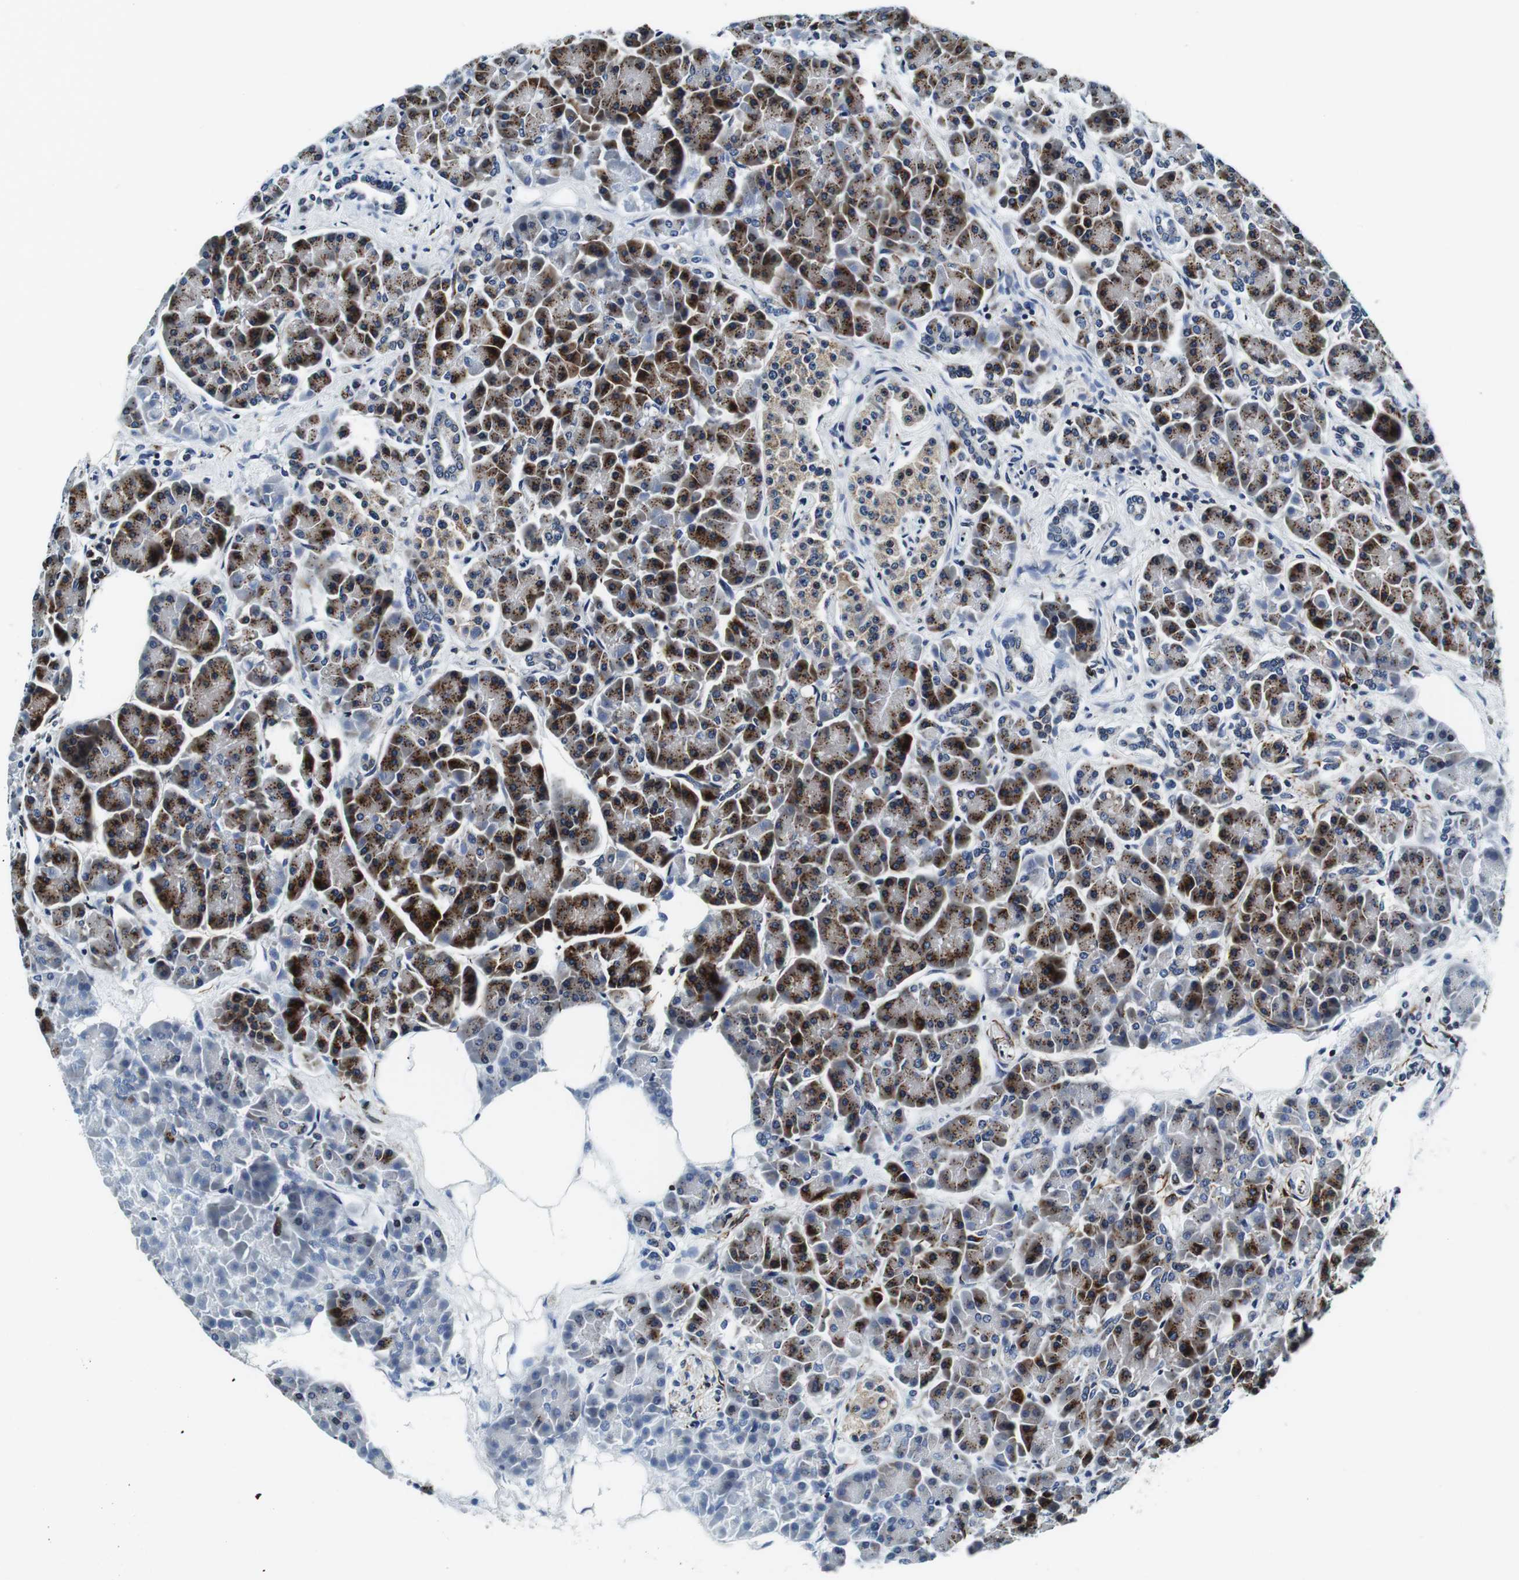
{"staining": {"intensity": "strong", "quantity": ">75%", "location": "cytoplasmic/membranous"}, "tissue": "pancreas", "cell_type": "Exocrine glandular cells", "image_type": "normal", "snomed": [{"axis": "morphology", "description": "Normal tissue, NOS"}, {"axis": "topography", "description": "Pancreas"}], "caption": "Exocrine glandular cells exhibit high levels of strong cytoplasmic/membranous staining in approximately >75% of cells in normal pancreas. (brown staining indicates protein expression, while blue staining denotes nuclei).", "gene": "FAR2", "patient": {"sex": "female", "age": 70}}